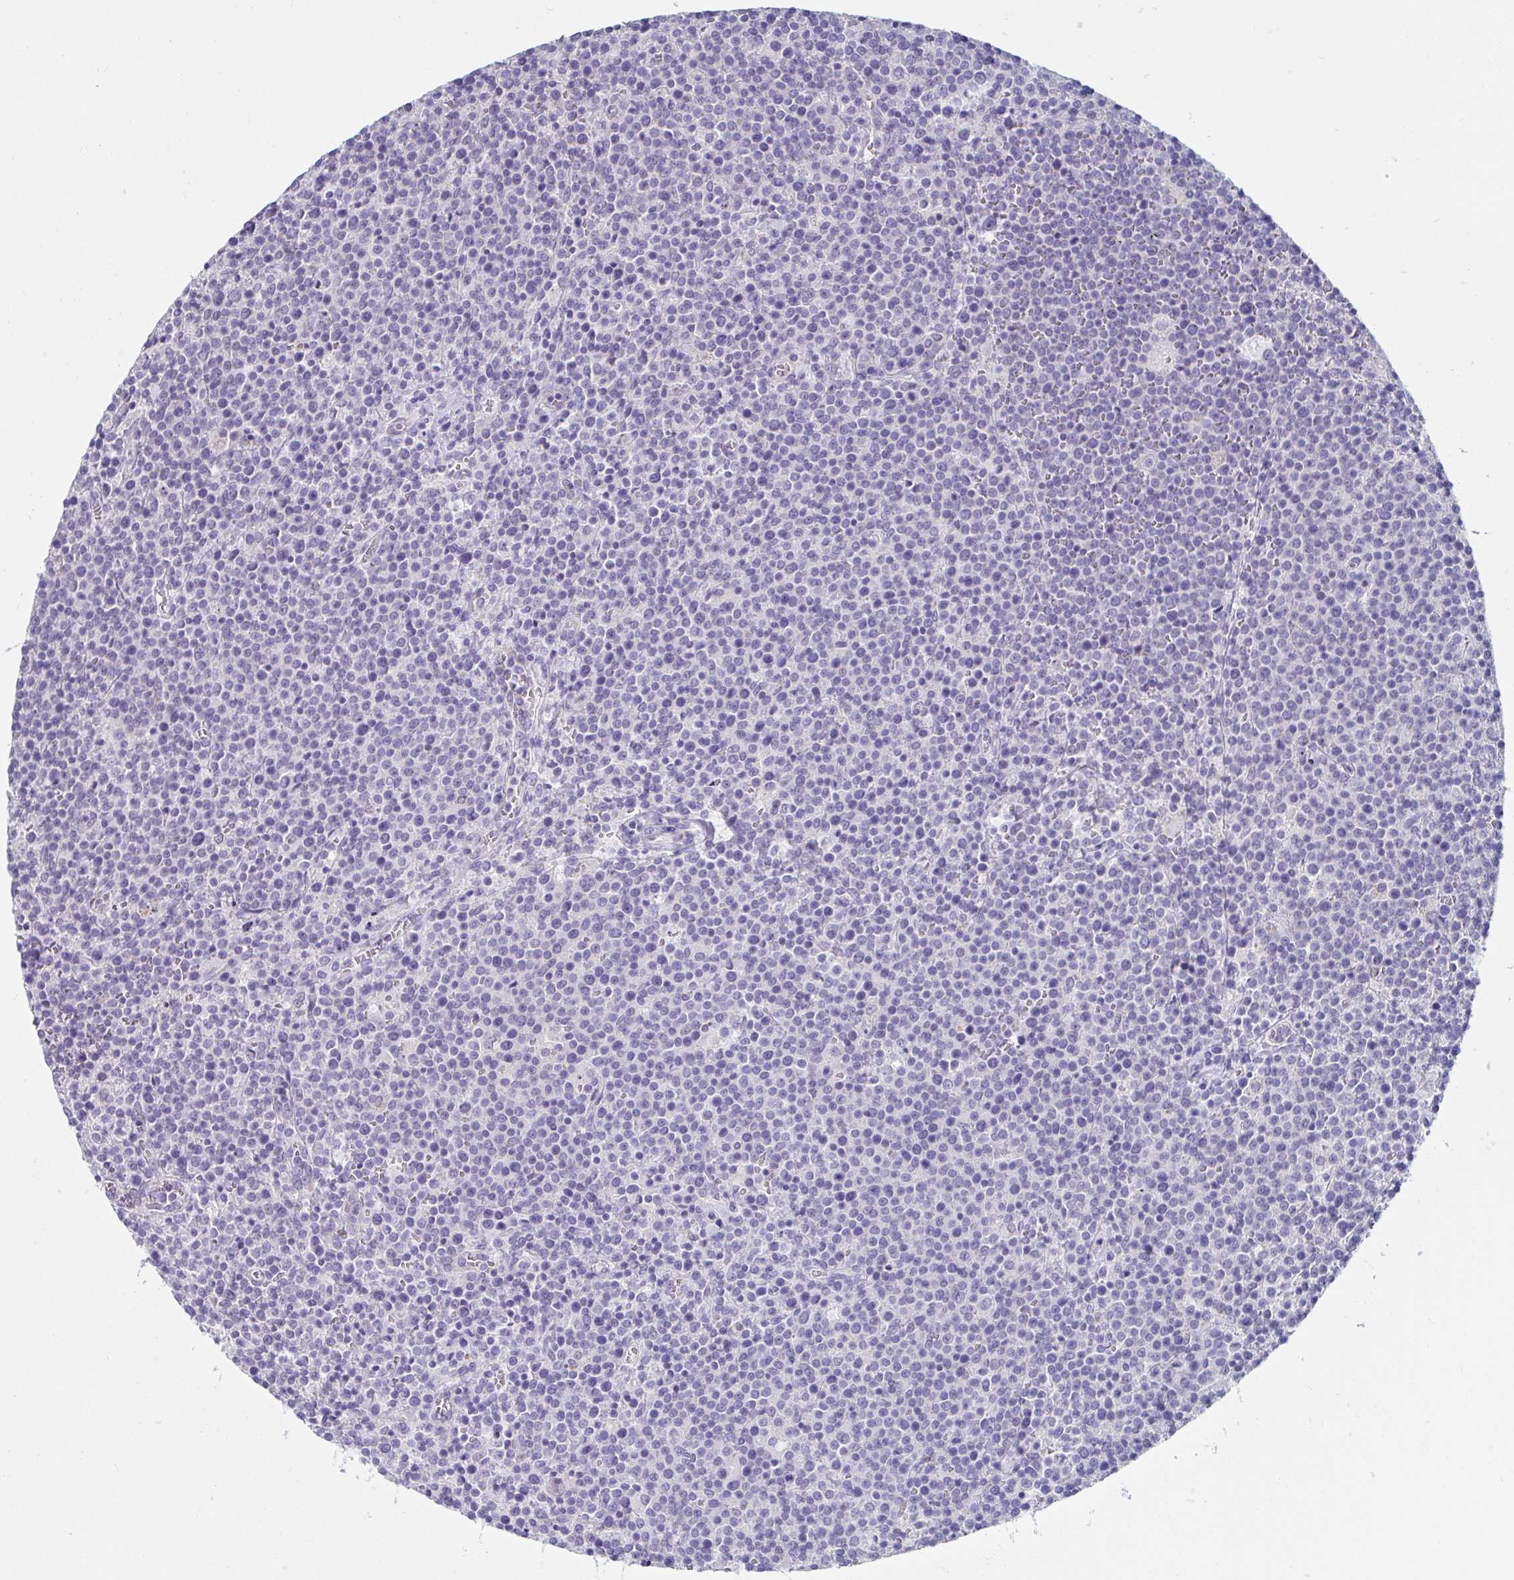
{"staining": {"intensity": "negative", "quantity": "none", "location": "none"}, "tissue": "lymphoma", "cell_type": "Tumor cells", "image_type": "cancer", "snomed": [{"axis": "morphology", "description": "Malignant lymphoma, non-Hodgkin's type, High grade"}, {"axis": "topography", "description": "Lymph node"}], "caption": "Immunohistochemical staining of human lymphoma displays no significant expression in tumor cells. (DAB IHC, high magnification).", "gene": "CXCR1", "patient": {"sex": "male", "age": 61}}